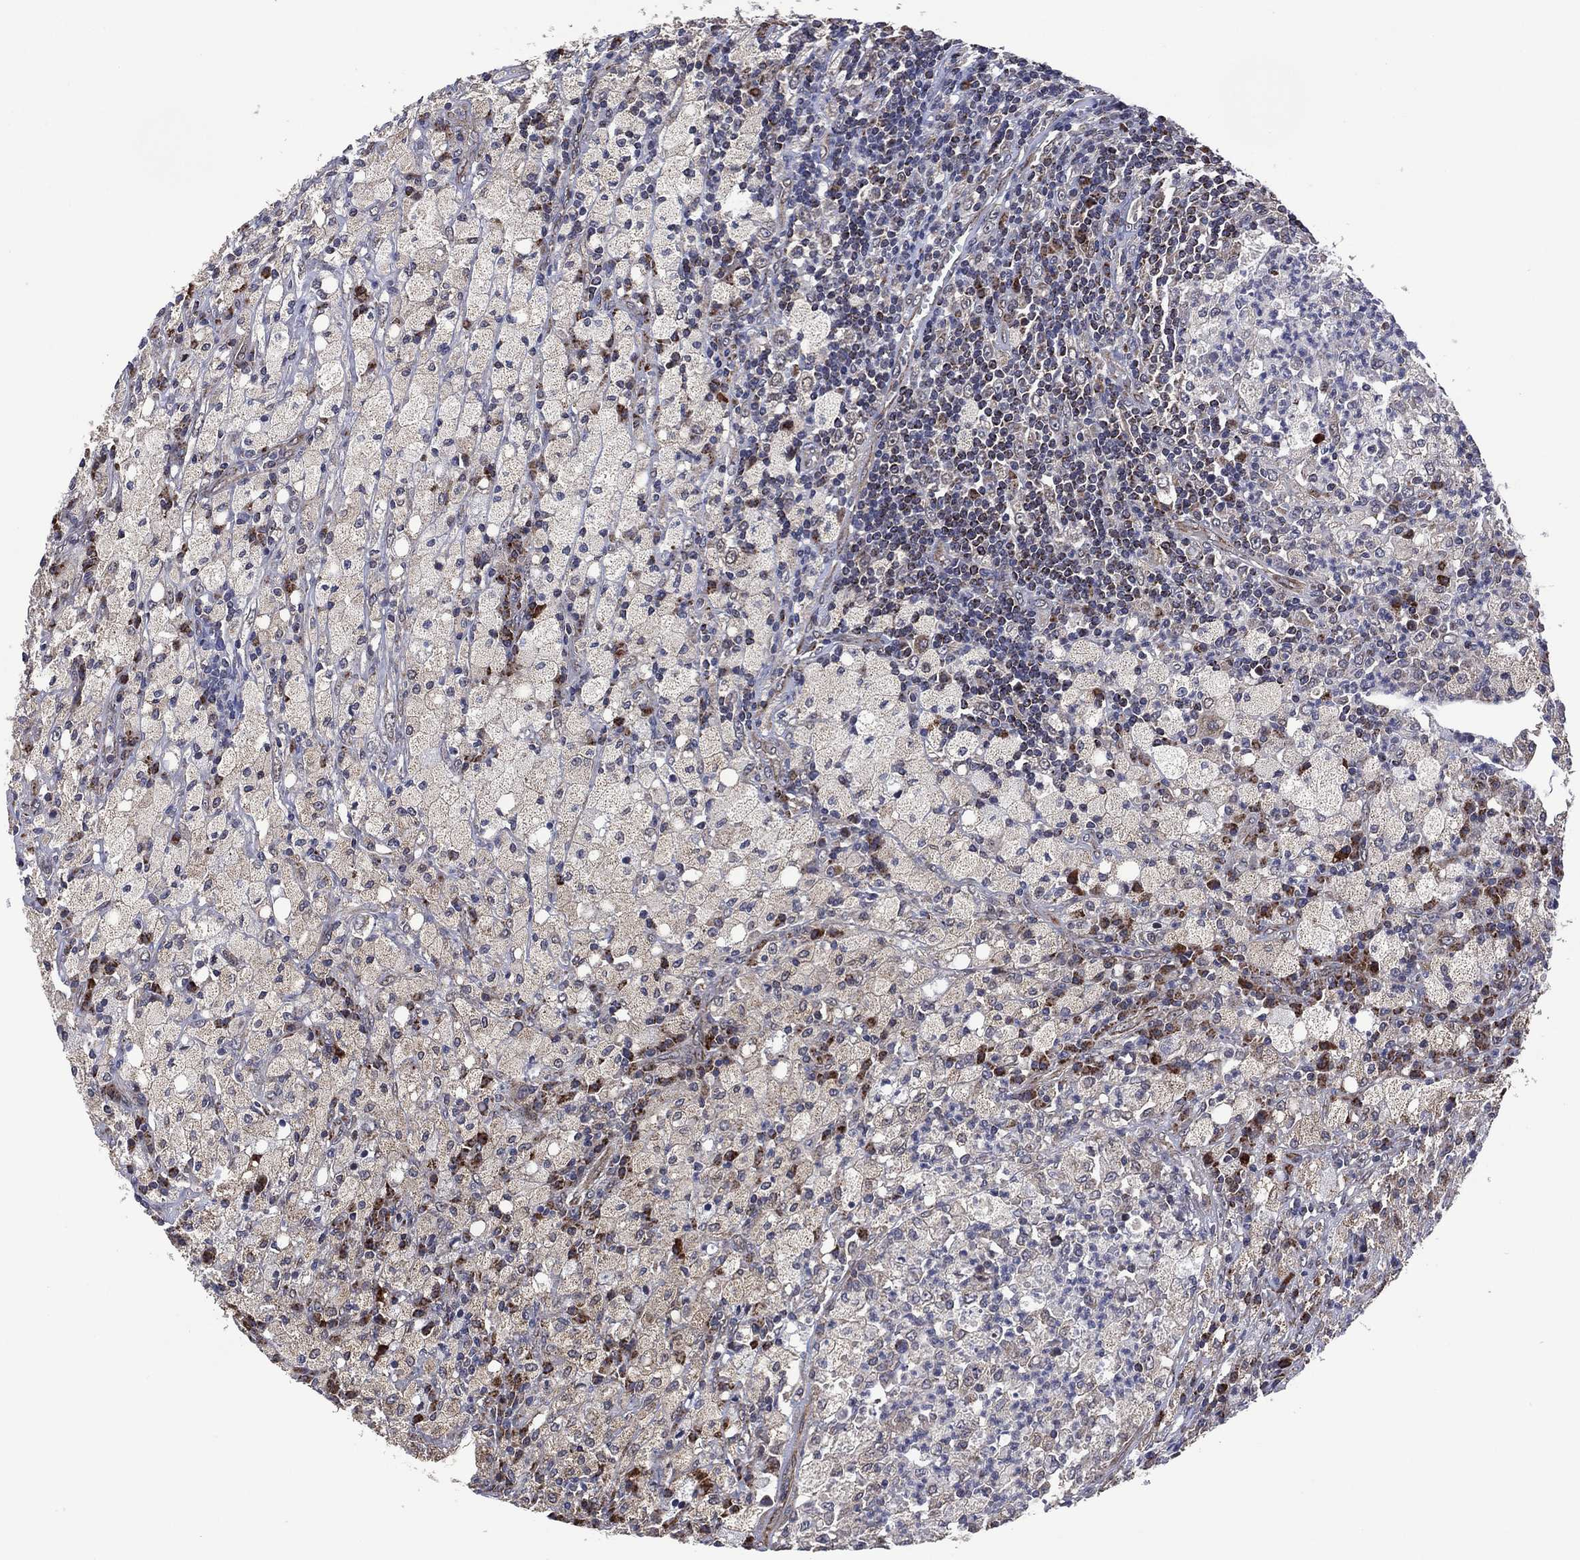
{"staining": {"intensity": "negative", "quantity": "none", "location": "none"}, "tissue": "testis cancer", "cell_type": "Tumor cells", "image_type": "cancer", "snomed": [{"axis": "morphology", "description": "Necrosis, NOS"}, {"axis": "morphology", "description": "Carcinoma, Embryonal, NOS"}, {"axis": "topography", "description": "Testis"}], "caption": "Tumor cells are negative for brown protein staining in testis cancer (embryonal carcinoma). Brightfield microscopy of immunohistochemistry stained with DAB (brown) and hematoxylin (blue), captured at high magnification.", "gene": "HTD2", "patient": {"sex": "male", "age": 19}}